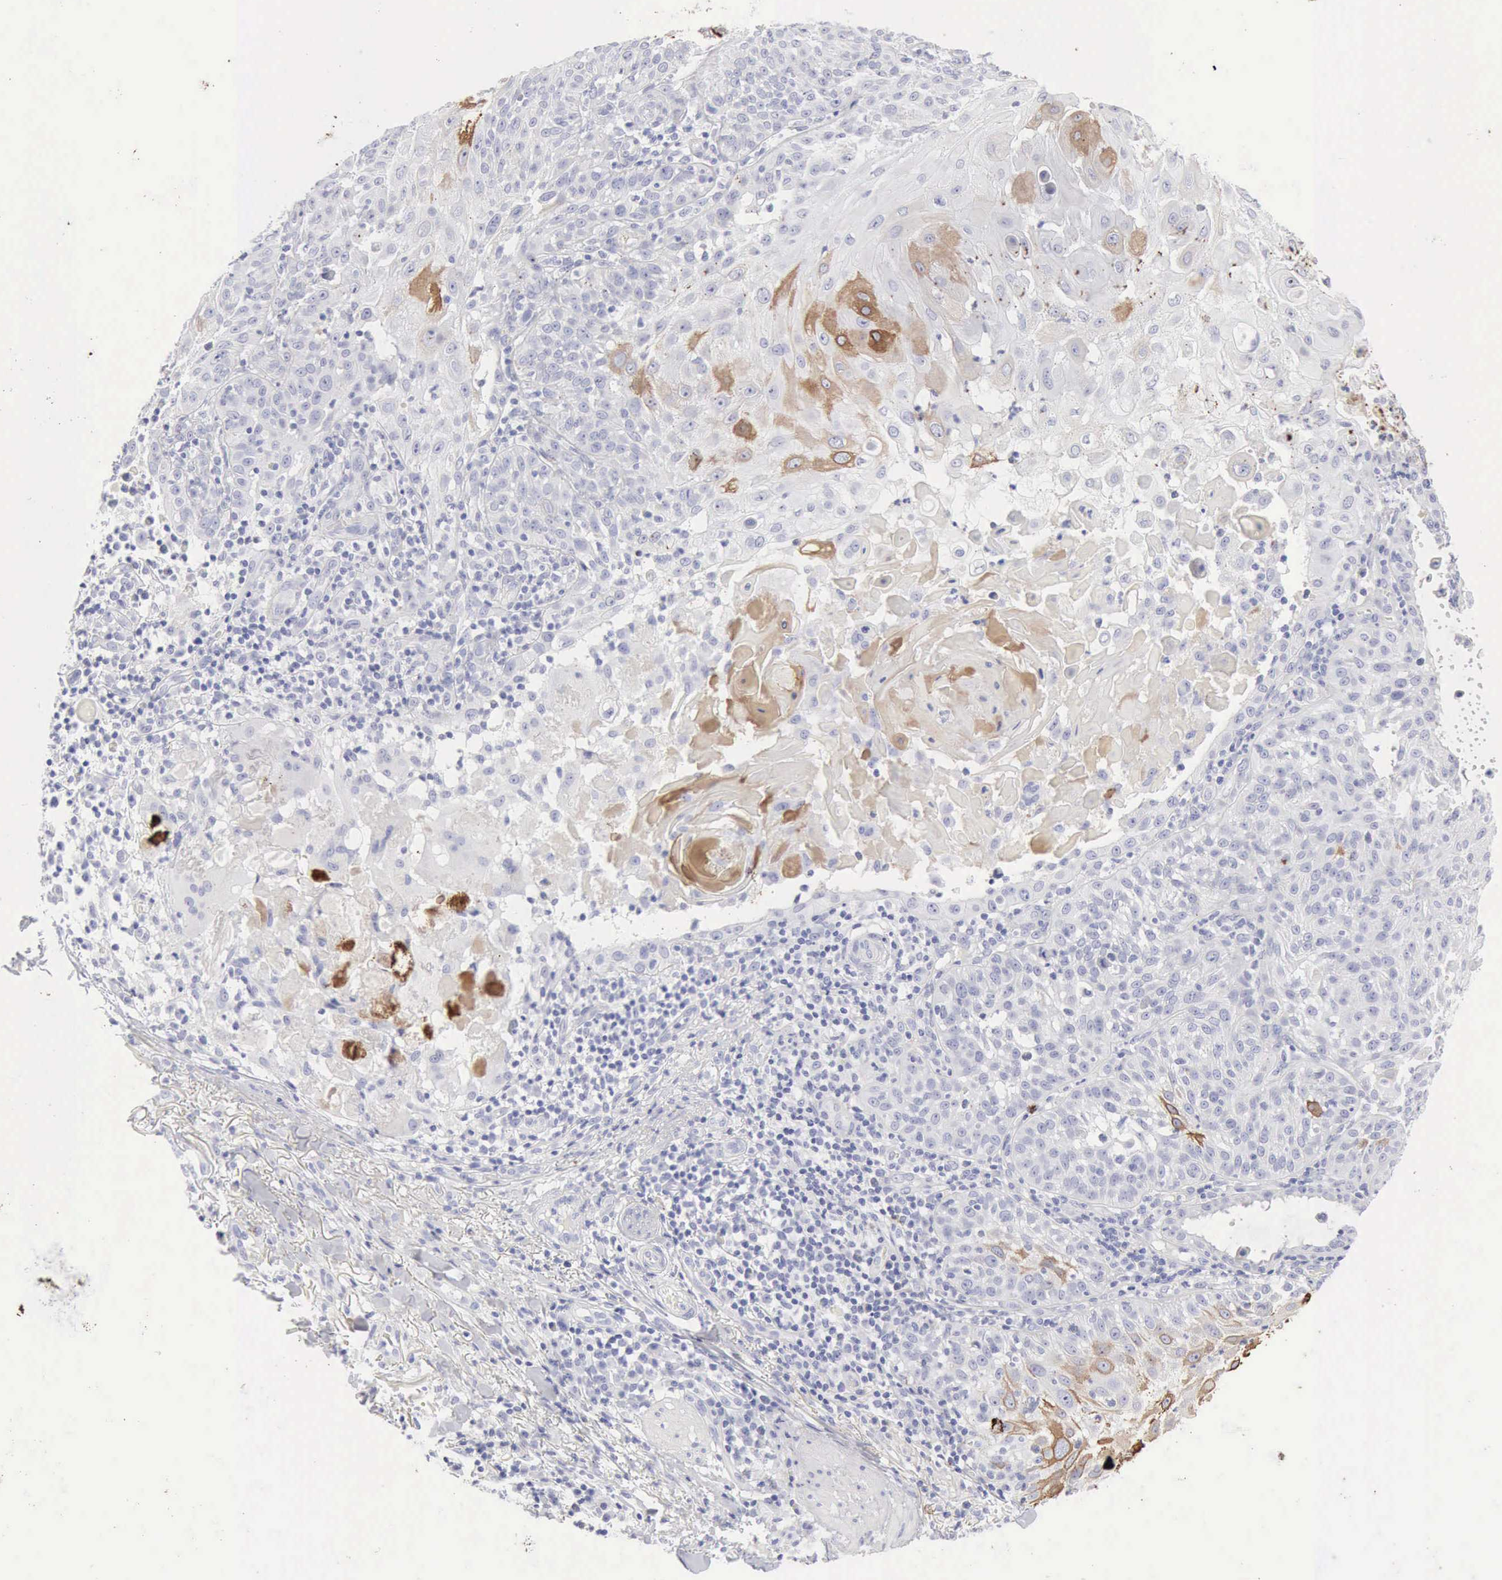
{"staining": {"intensity": "moderate", "quantity": "<25%", "location": "cytoplasmic/membranous"}, "tissue": "skin cancer", "cell_type": "Tumor cells", "image_type": "cancer", "snomed": [{"axis": "morphology", "description": "Squamous cell carcinoma, NOS"}, {"axis": "topography", "description": "Skin"}], "caption": "Moderate cytoplasmic/membranous protein positivity is appreciated in about <25% of tumor cells in squamous cell carcinoma (skin).", "gene": "KRT10", "patient": {"sex": "female", "age": 89}}